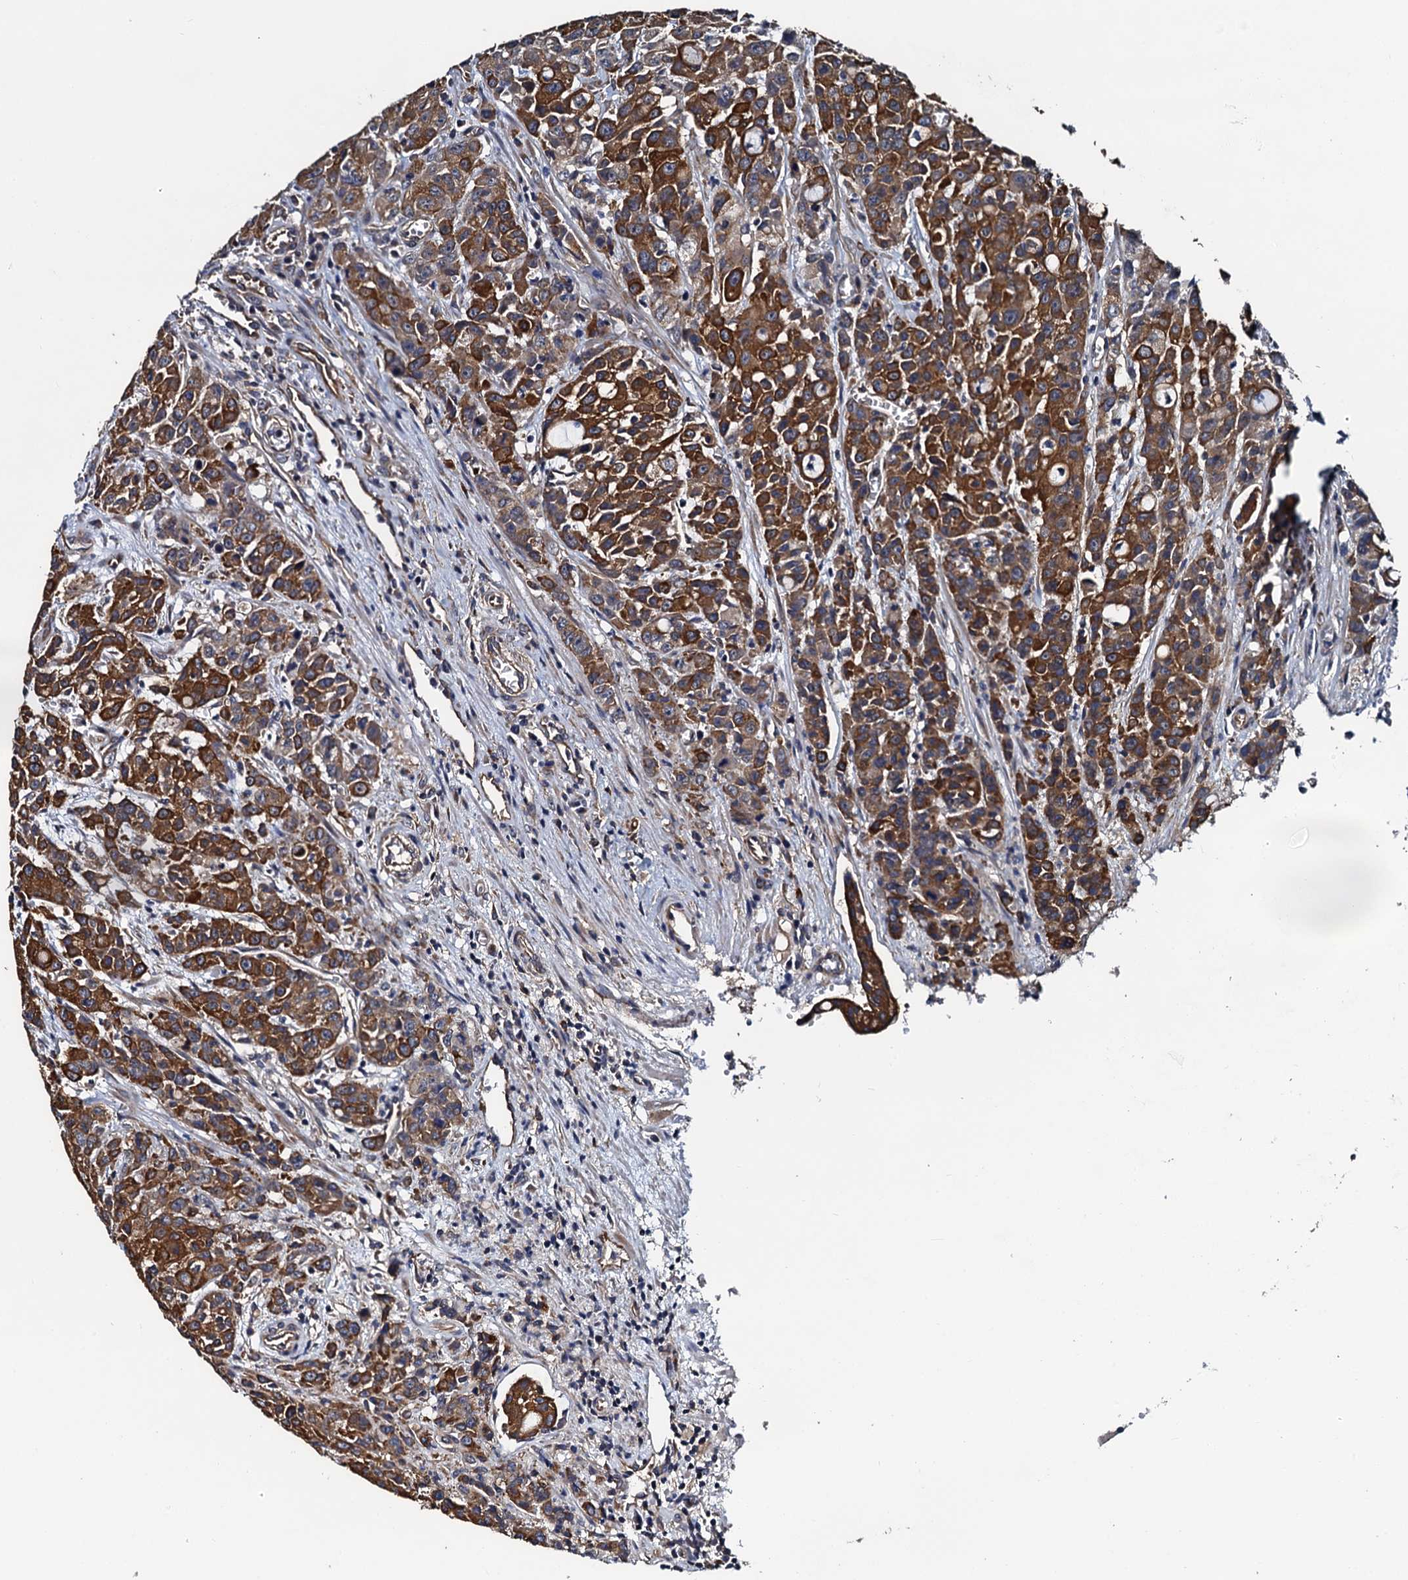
{"staining": {"intensity": "strong", "quantity": ">75%", "location": "cytoplasmic/membranous"}, "tissue": "colorectal cancer", "cell_type": "Tumor cells", "image_type": "cancer", "snomed": [{"axis": "morphology", "description": "Adenocarcinoma, NOS"}, {"axis": "topography", "description": "Colon"}], "caption": "A photomicrograph of human colorectal cancer stained for a protein demonstrates strong cytoplasmic/membranous brown staining in tumor cells. (Stains: DAB (3,3'-diaminobenzidine) in brown, nuclei in blue, Microscopy: brightfield microscopy at high magnification).", "gene": "GLCE", "patient": {"sex": "male", "age": 62}}